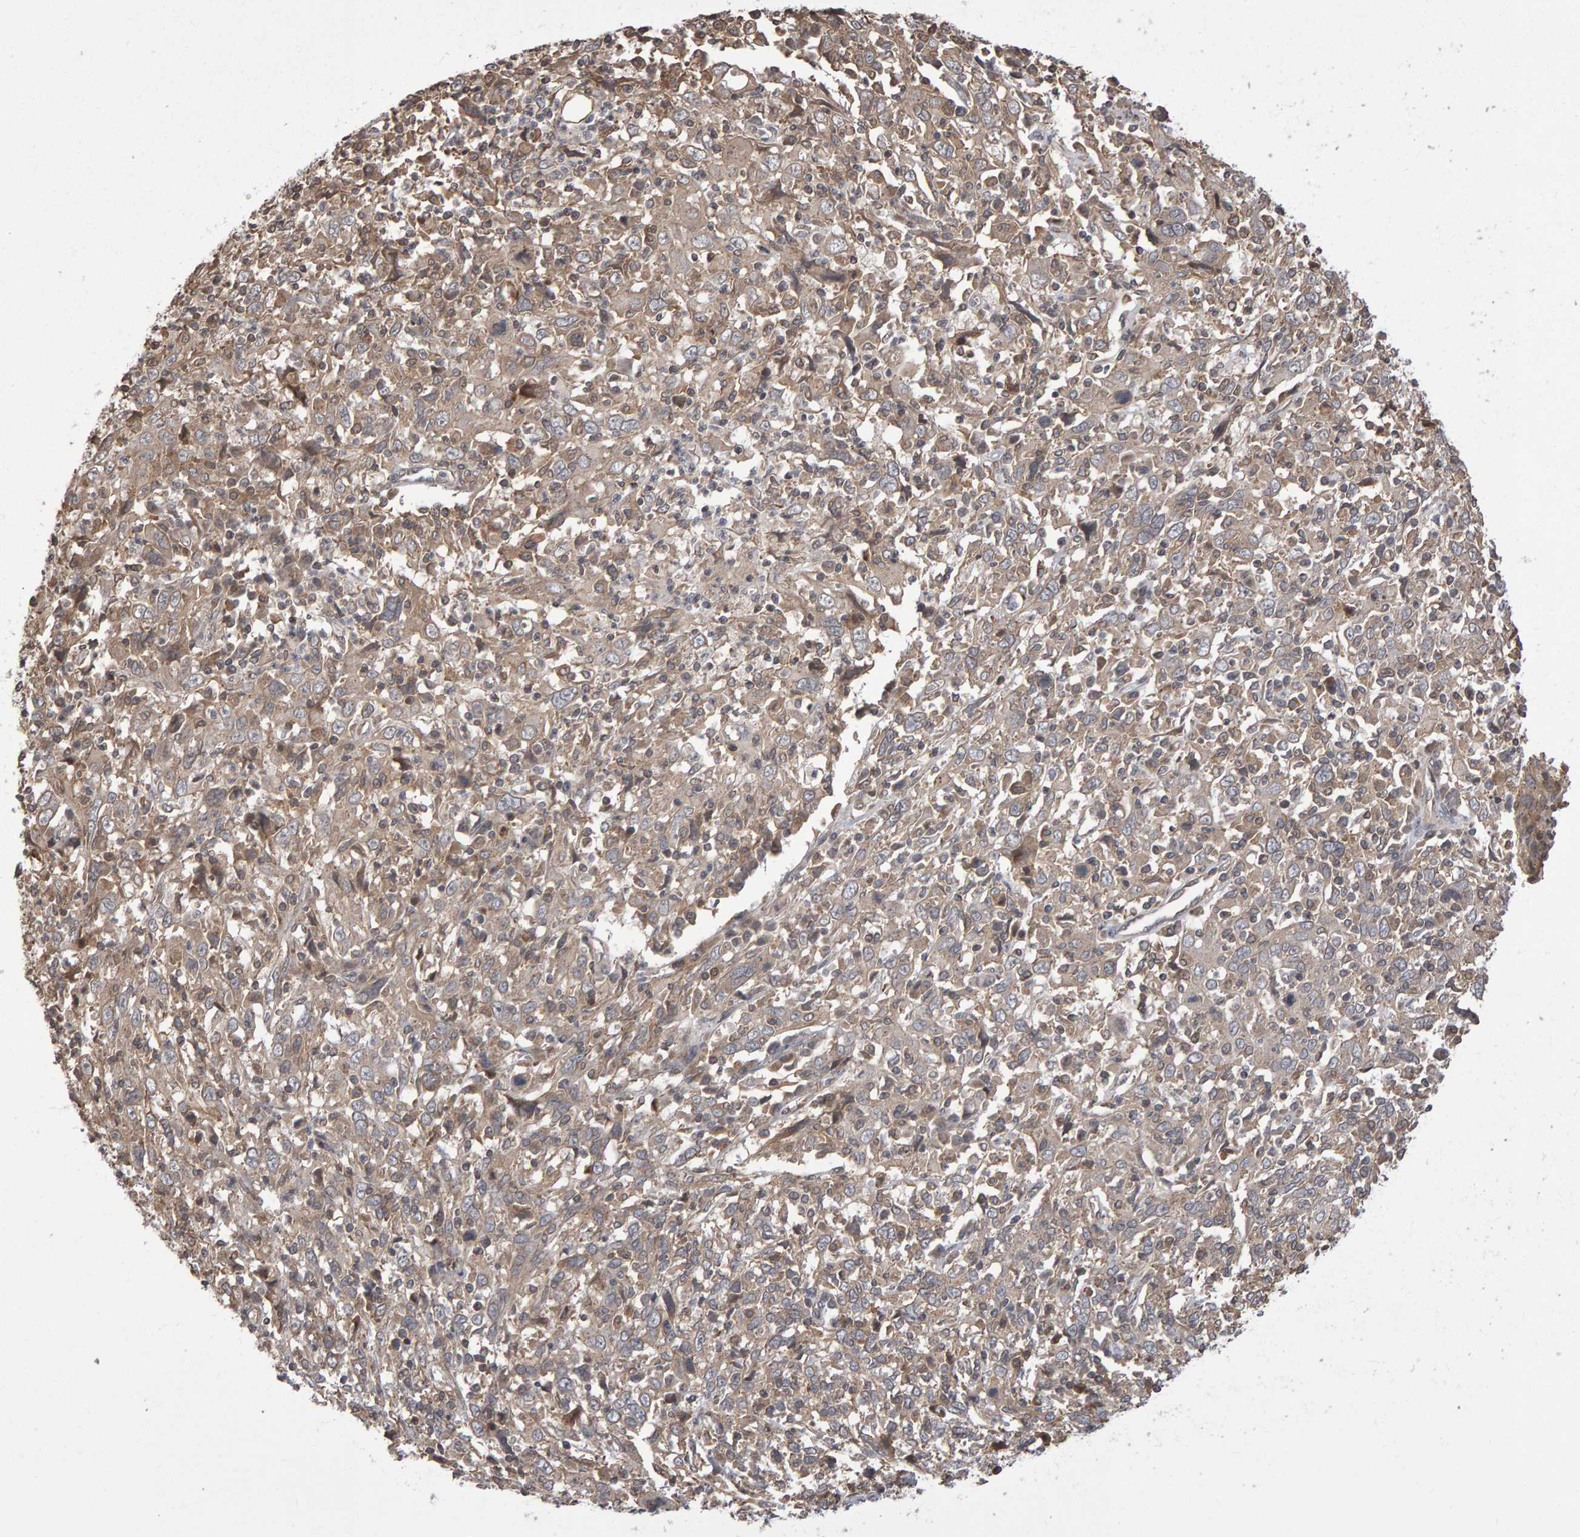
{"staining": {"intensity": "weak", "quantity": ">75%", "location": "cytoplasmic/membranous"}, "tissue": "cervical cancer", "cell_type": "Tumor cells", "image_type": "cancer", "snomed": [{"axis": "morphology", "description": "Squamous cell carcinoma, NOS"}, {"axis": "topography", "description": "Cervix"}], "caption": "Immunohistochemical staining of human cervical squamous cell carcinoma displays weak cytoplasmic/membranous protein staining in about >75% of tumor cells.", "gene": "SCRIB", "patient": {"sex": "female", "age": 46}}